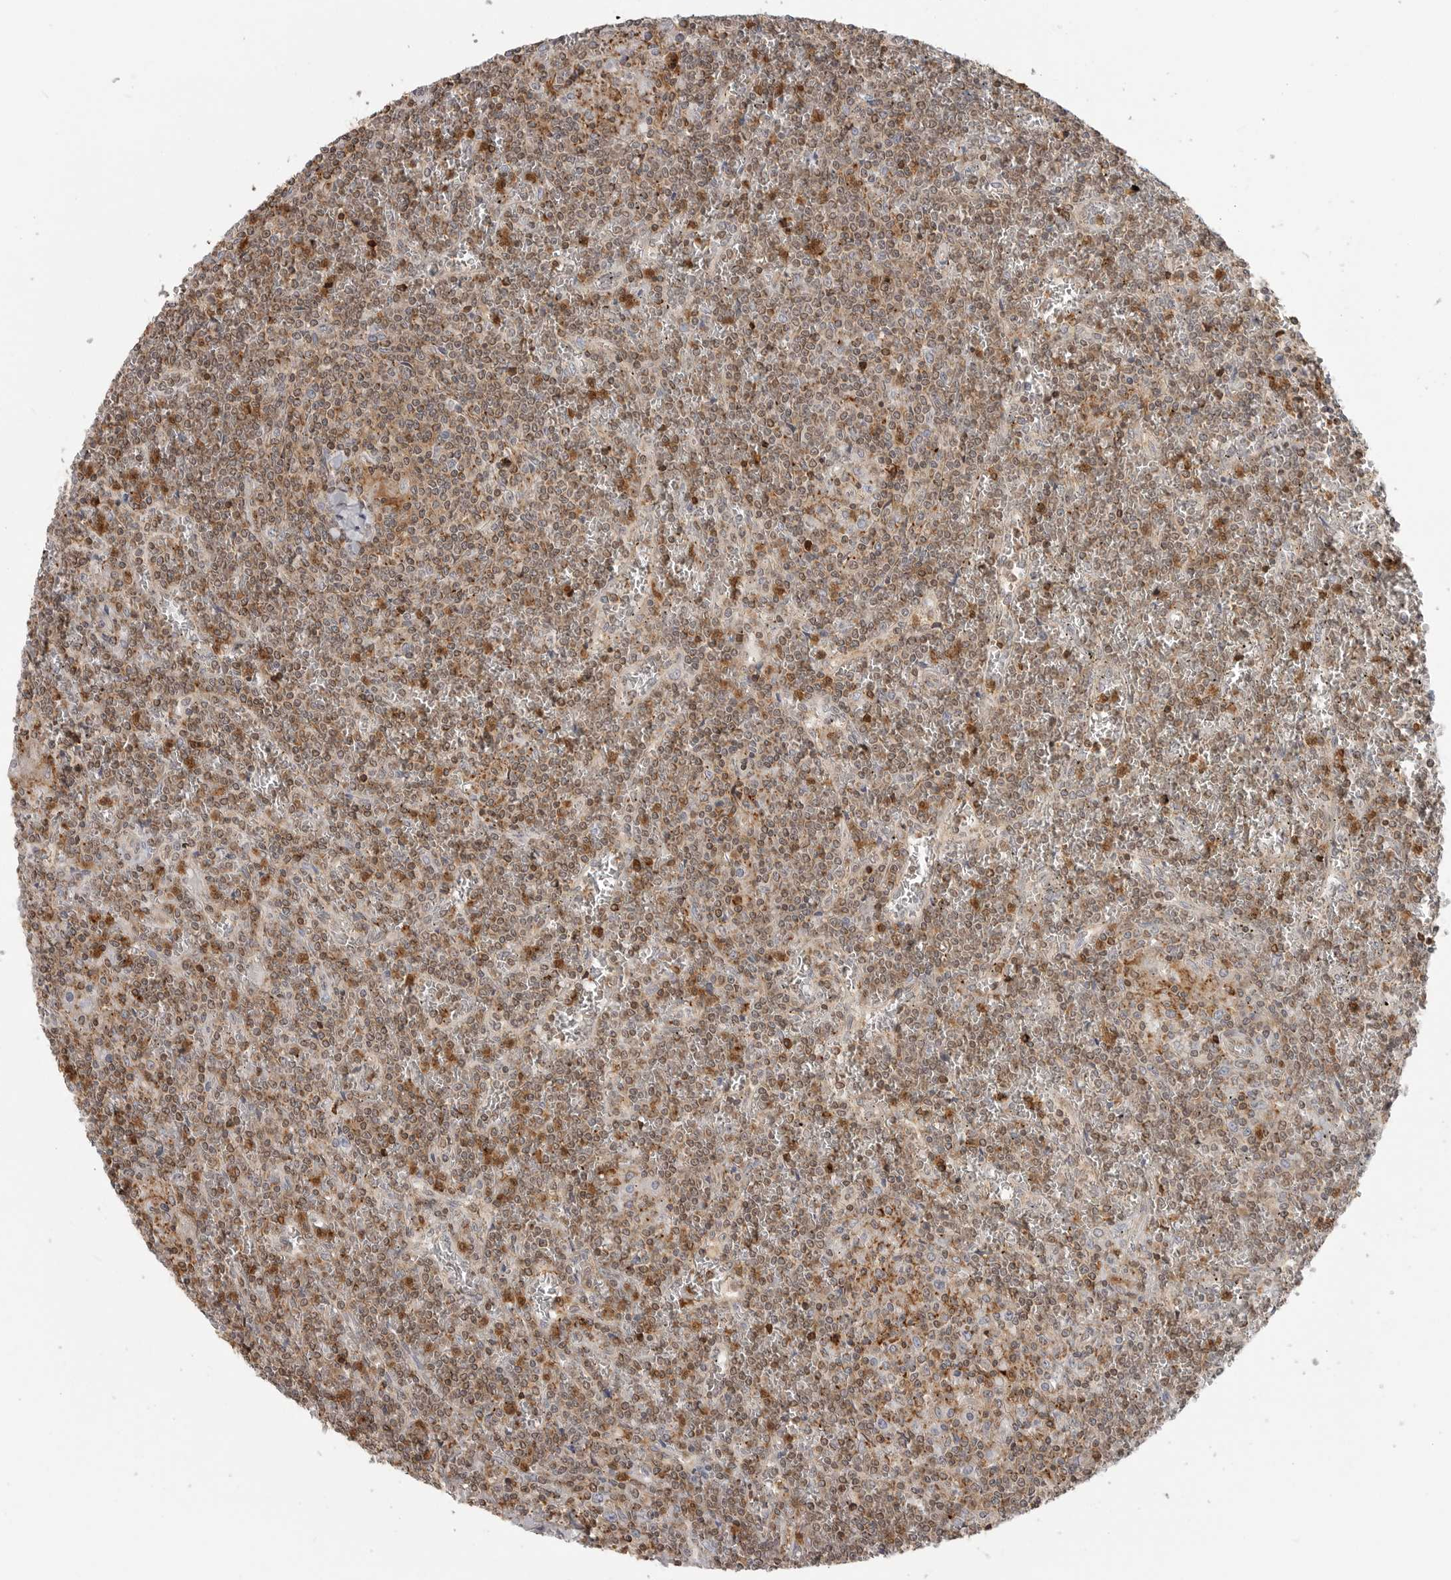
{"staining": {"intensity": "weak", "quantity": ">75%", "location": "cytoplasmic/membranous,nuclear"}, "tissue": "lymphoma", "cell_type": "Tumor cells", "image_type": "cancer", "snomed": [{"axis": "morphology", "description": "Malignant lymphoma, non-Hodgkin's type, Low grade"}, {"axis": "topography", "description": "Spleen"}], "caption": "The immunohistochemical stain labels weak cytoplasmic/membranous and nuclear positivity in tumor cells of malignant lymphoma, non-Hodgkin's type (low-grade) tissue.", "gene": "ANXA11", "patient": {"sex": "female", "age": 19}}